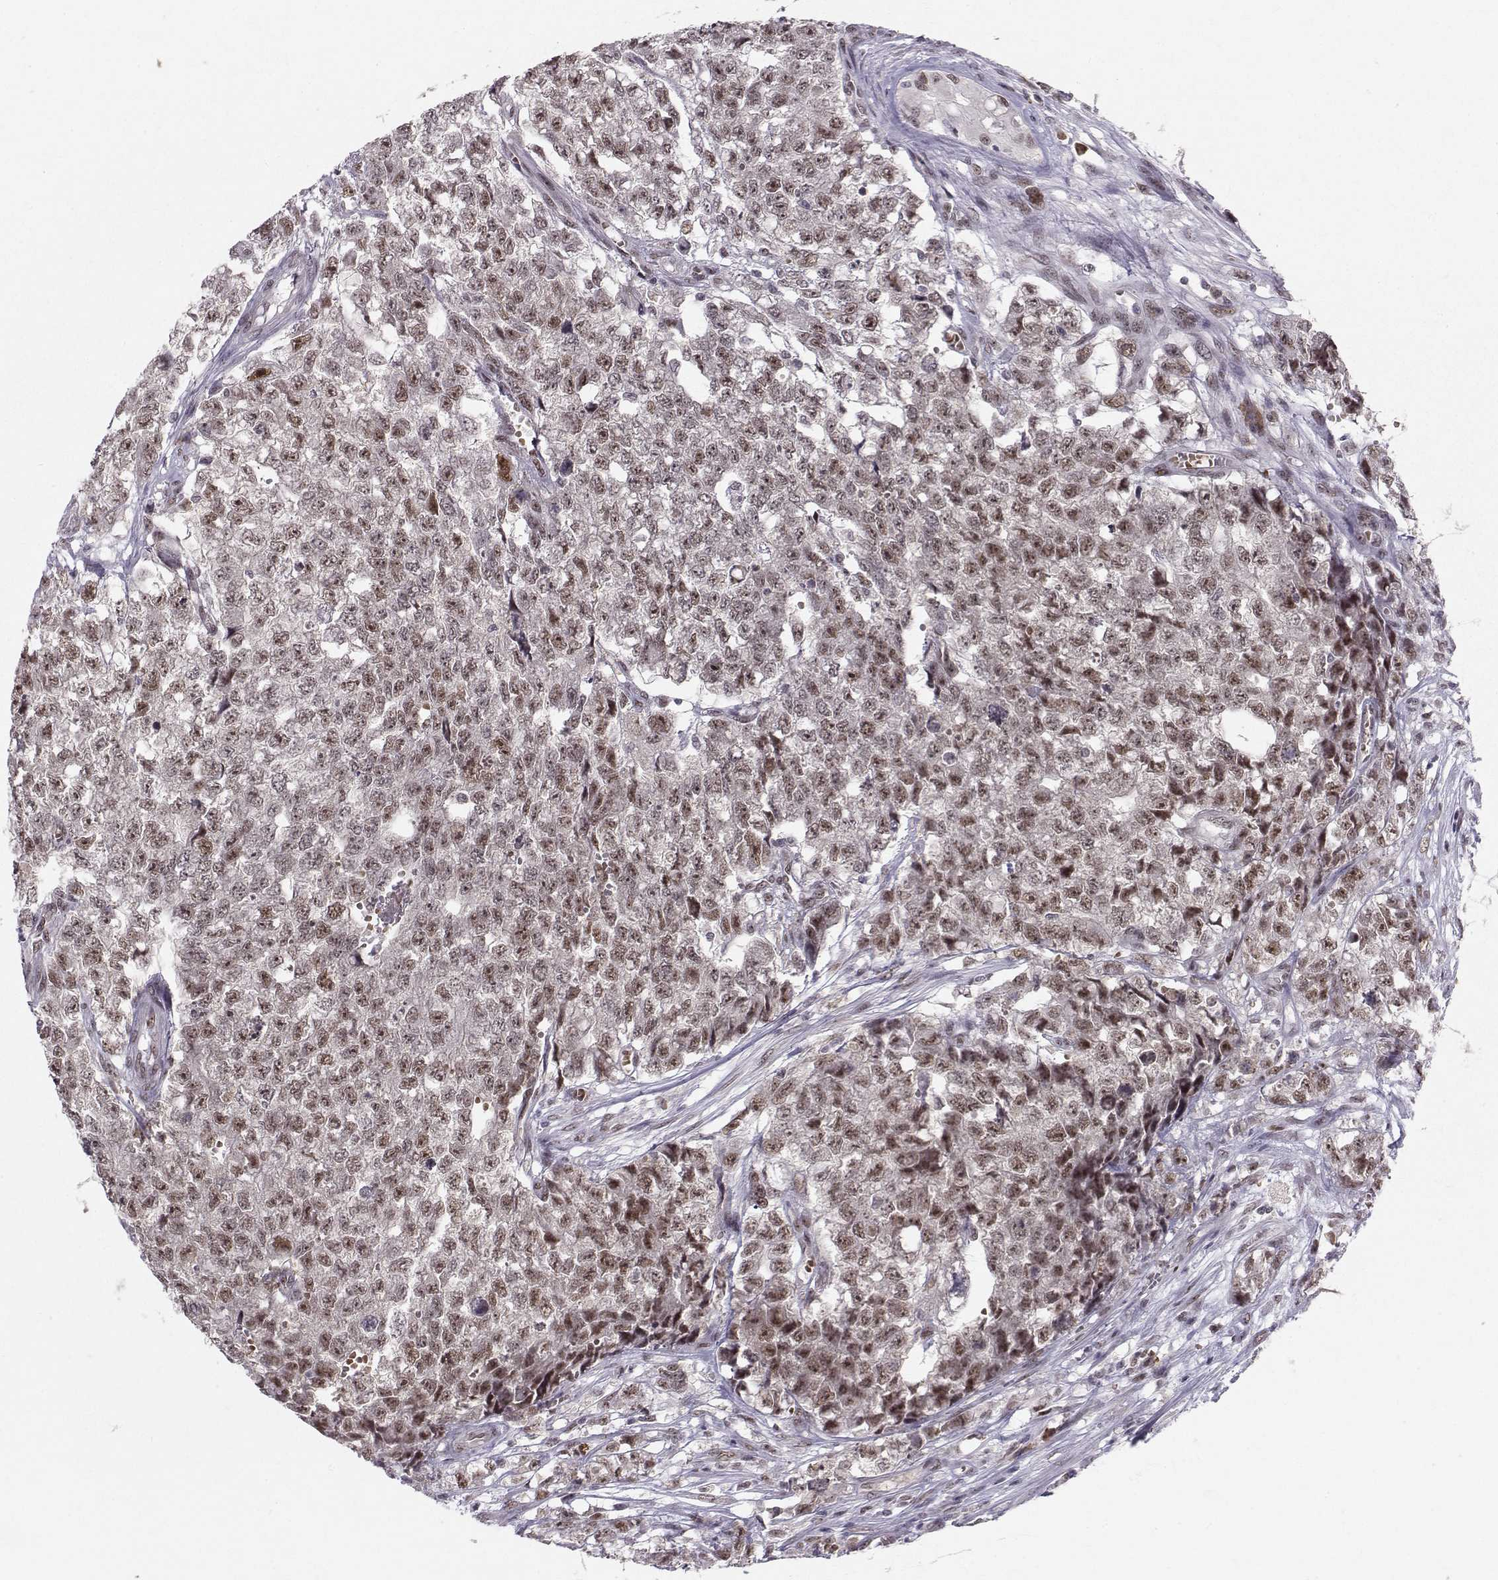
{"staining": {"intensity": "moderate", "quantity": "25%-75%", "location": "nuclear"}, "tissue": "testis cancer", "cell_type": "Tumor cells", "image_type": "cancer", "snomed": [{"axis": "morphology", "description": "Seminoma, NOS"}, {"axis": "morphology", "description": "Carcinoma, Embryonal, NOS"}, {"axis": "topography", "description": "Testis"}], "caption": "An image of human testis cancer stained for a protein shows moderate nuclear brown staining in tumor cells.", "gene": "RPP38", "patient": {"sex": "male", "age": 22}}